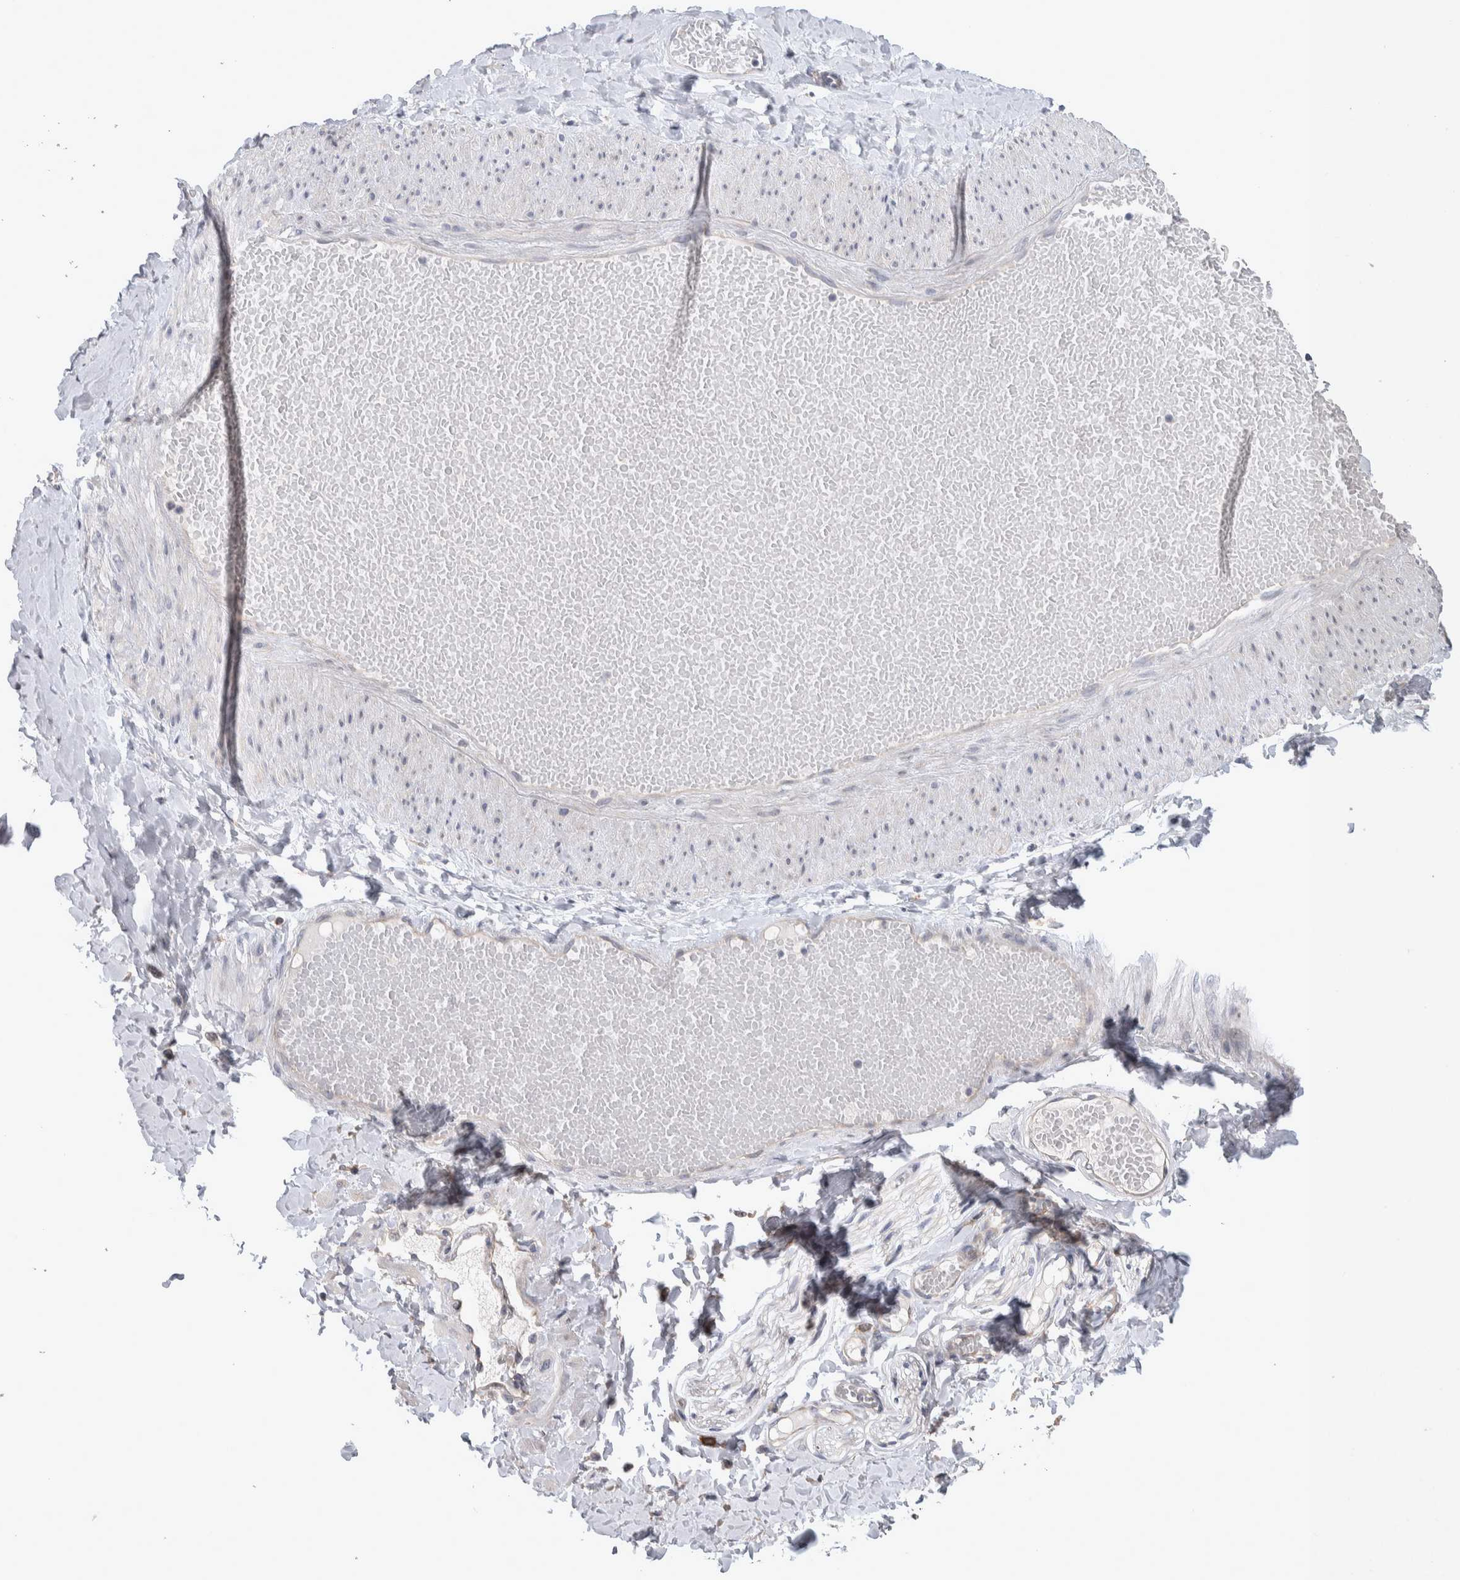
{"staining": {"intensity": "weak", "quantity": "25%-75%", "location": "cytoplasmic/membranous"}, "tissue": "adipose tissue", "cell_type": "Adipocytes", "image_type": "normal", "snomed": [{"axis": "morphology", "description": "Normal tissue, NOS"}, {"axis": "topography", "description": "Adipose tissue"}, {"axis": "topography", "description": "Vascular tissue"}, {"axis": "topography", "description": "Peripheral nerve tissue"}], "caption": "Human adipose tissue stained with a brown dye shows weak cytoplasmic/membranous positive positivity in about 25%-75% of adipocytes.", "gene": "IBTK", "patient": {"sex": "male", "age": 25}}